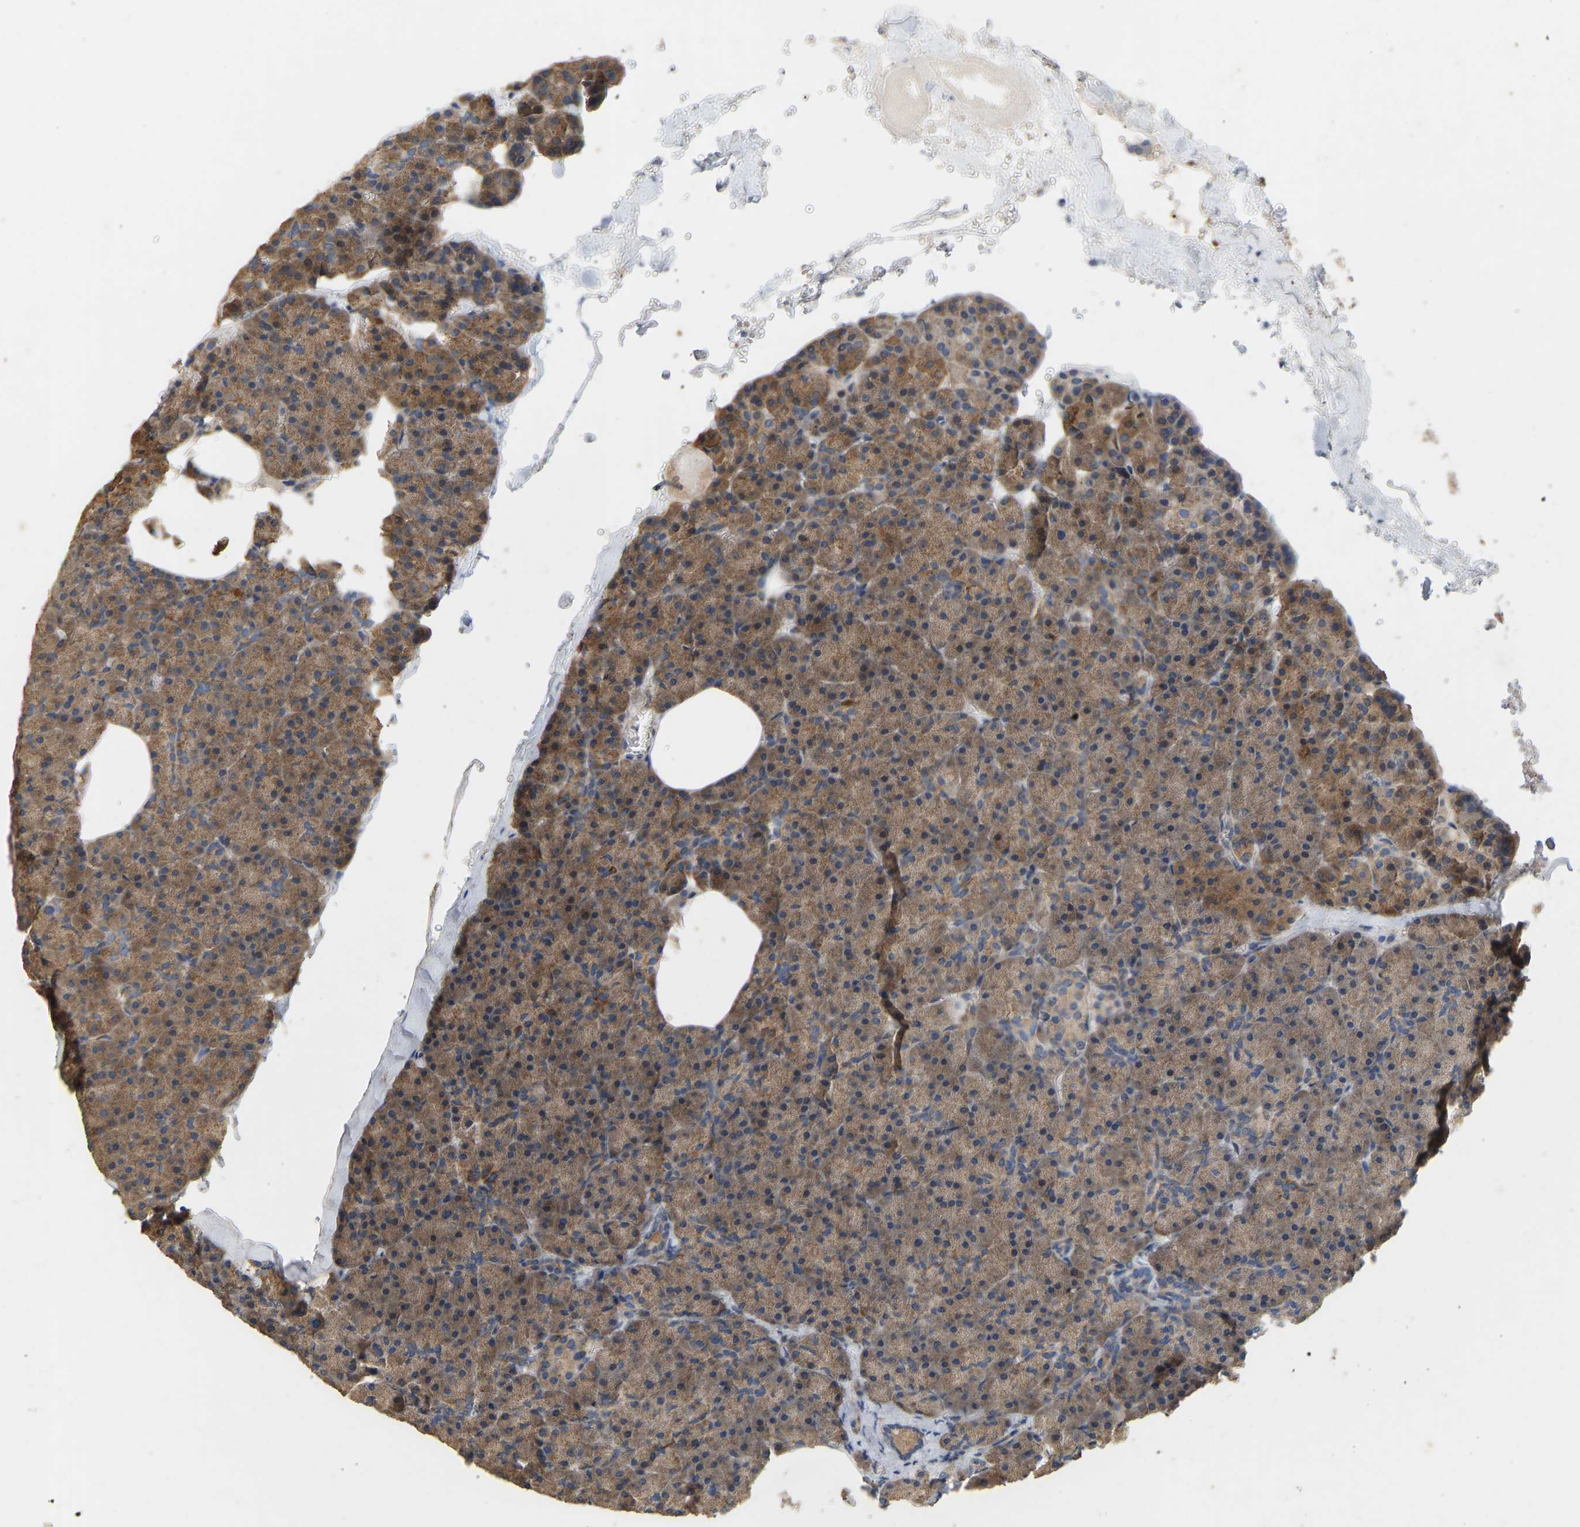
{"staining": {"intensity": "moderate", "quantity": ">75%", "location": "cytoplasmic/membranous"}, "tissue": "pancreas", "cell_type": "Exocrine glandular cells", "image_type": "normal", "snomed": [{"axis": "morphology", "description": "Normal tissue, NOS"}, {"axis": "morphology", "description": "Carcinoid, malignant, NOS"}, {"axis": "topography", "description": "Pancreas"}], "caption": "About >75% of exocrine glandular cells in unremarkable human pancreas reveal moderate cytoplasmic/membranous protein expression as visualized by brown immunohistochemical staining.", "gene": "HACD2", "patient": {"sex": "female", "age": 35}}